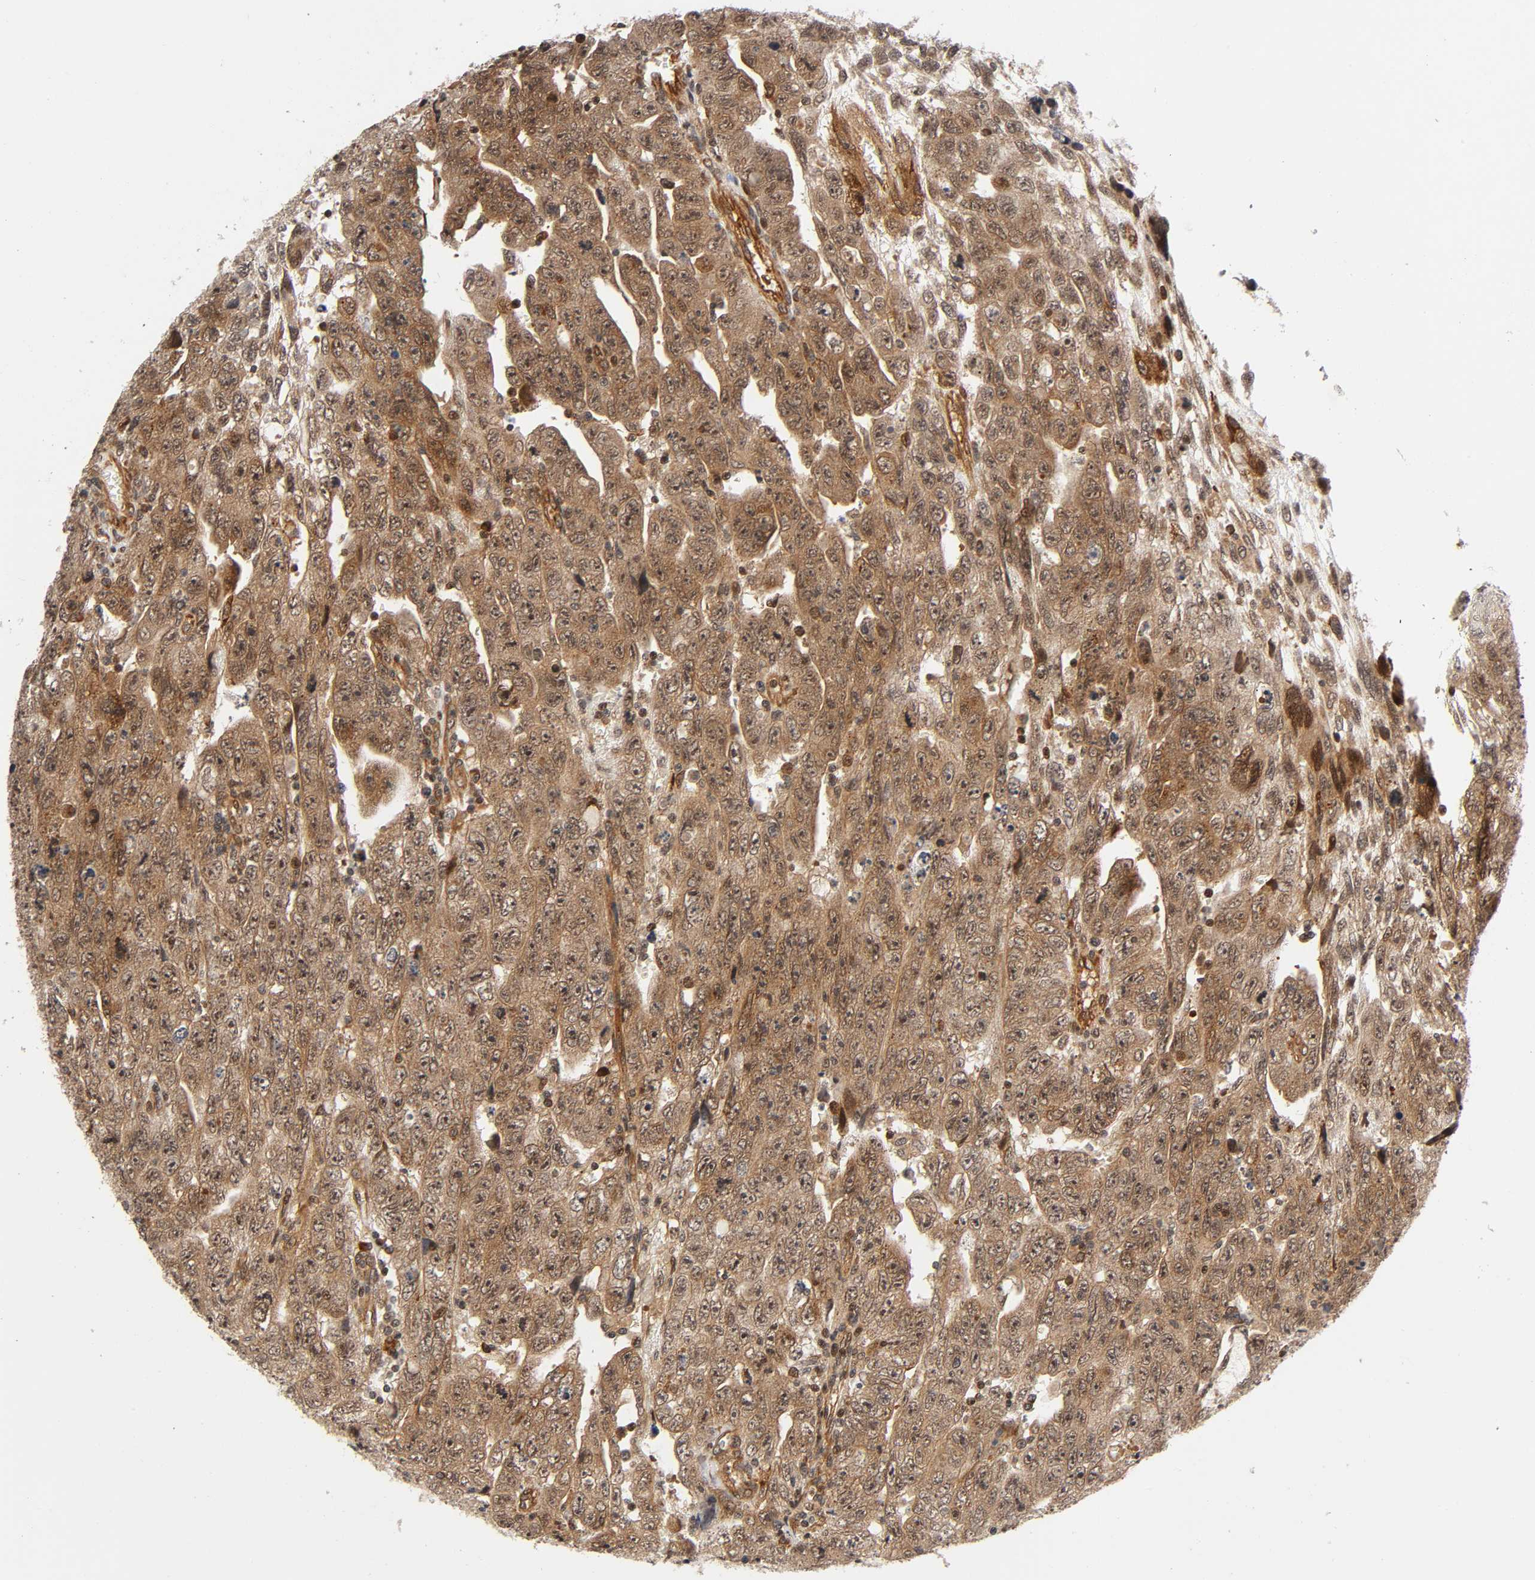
{"staining": {"intensity": "moderate", "quantity": ">75%", "location": "cytoplasmic/membranous,nuclear"}, "tissue": "testis cancer", "cell_type": "Tumor cells", "image_type": "cancer", "snomed": [{"axis": "morphology", "description": "Carcinoma, Embryonal, NOS"}, {"axis": "topography", "description": "Testis"}], "caption": "About >75% of tumor cells in human testis cancer (embryonal carcinoma) exhibit moderate cytoplasmic/membranous and nuclear protein positivity as visualized by brown immunohistochemical staining.", "gene": "IQCJ-SCHIP1", "patient": {"sex": "male", "age": 28}}